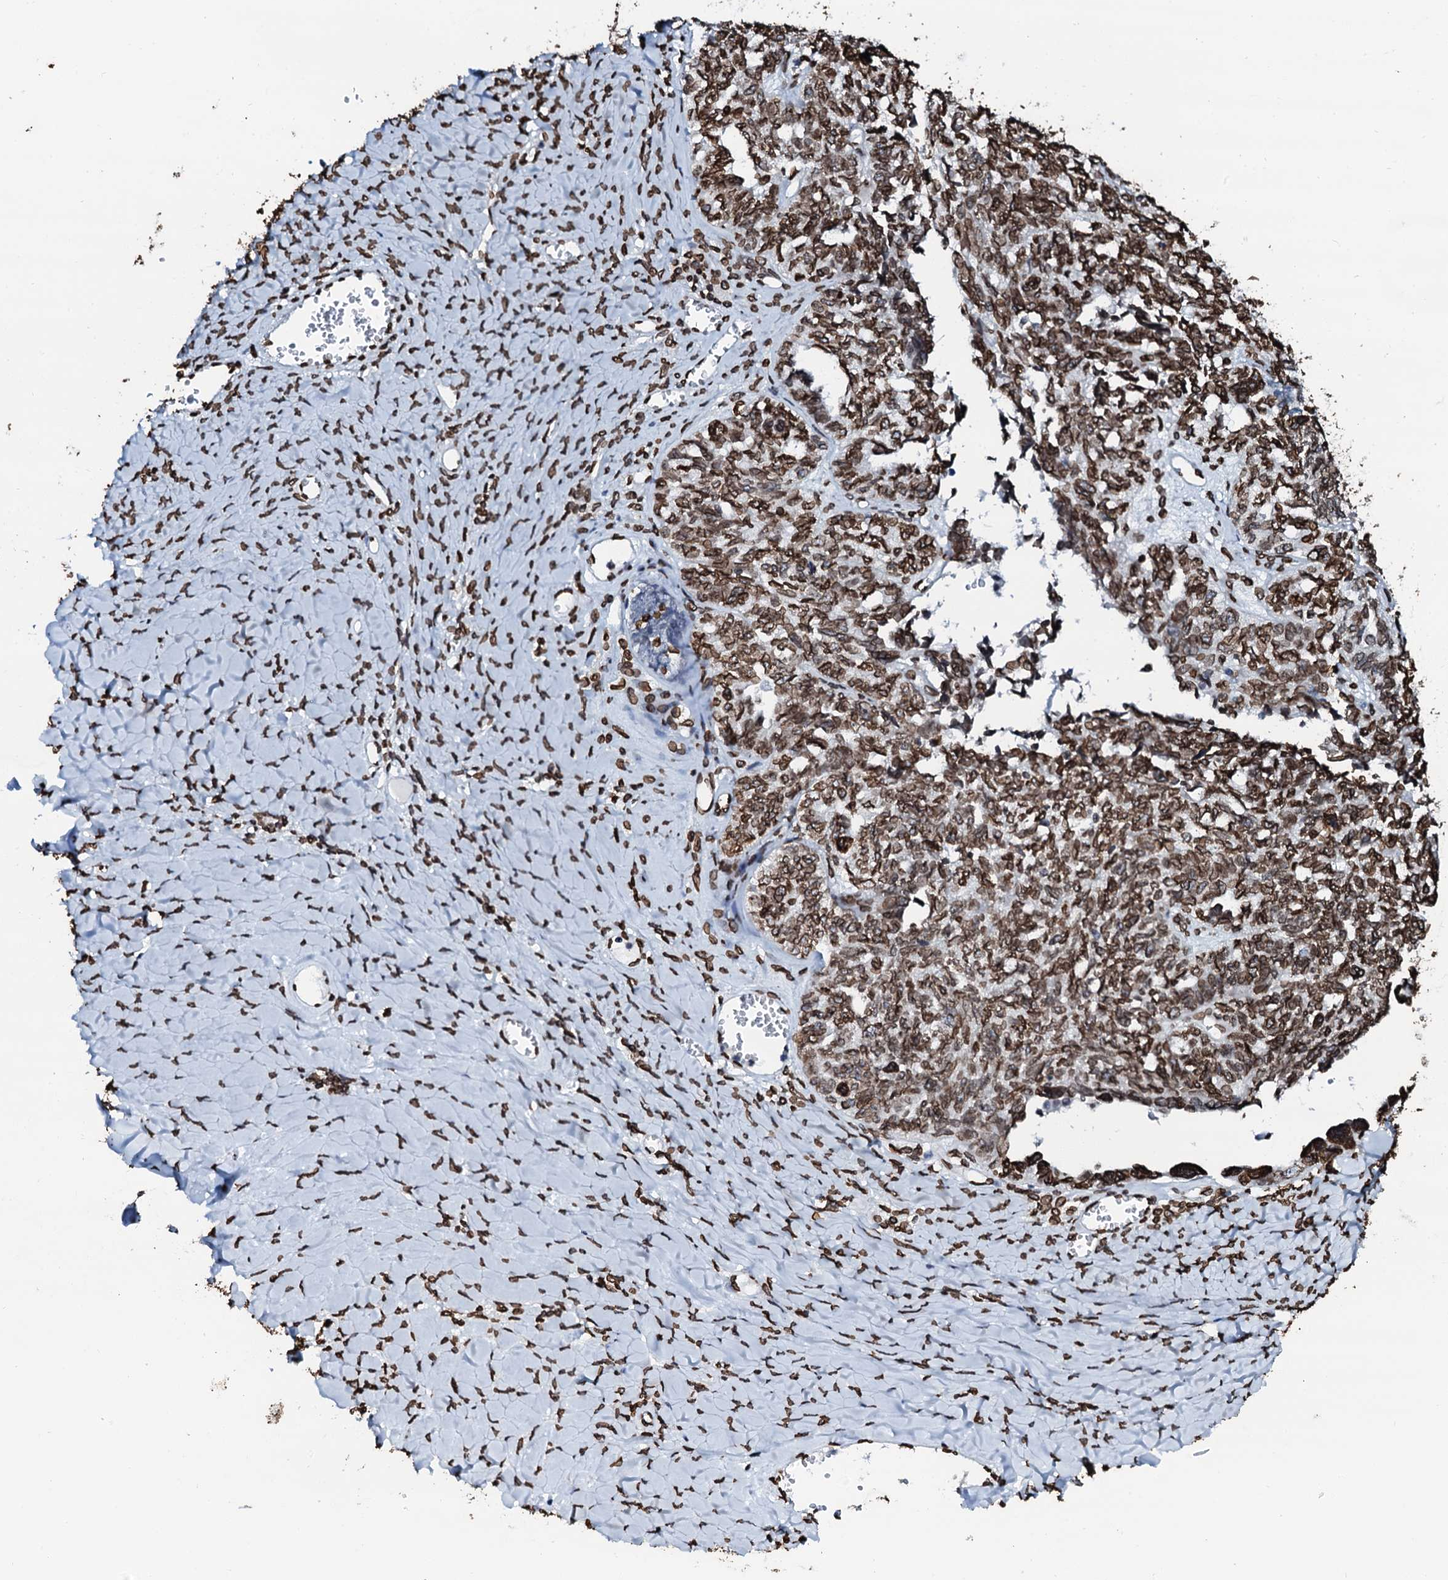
{"staining": {"intensity": "strong", "quantity": ">75%", "location": "nuclear"}, "tissue": "ovarian cancer", "cell_type": "Tumor cells", "image_type": "cancer", "snomed": [{"axis": "morphology", "description": "Cystadenocarcinoma, serous, NOS"}, {"axis": "topography", "description": "Ovary"}], "caption": "Protein analysis of ovarian cancer (serous cystadenocarcinoma) tissue demonstrates strong nuclear expression in approximately >75% of tumor cells. (DAB (3,3'-diaminobenzidine) = brown stain, brightfield microscopy at high magnification).", "gene": "KATNAL2", "patient": {"sex": "female", "age": 79}}